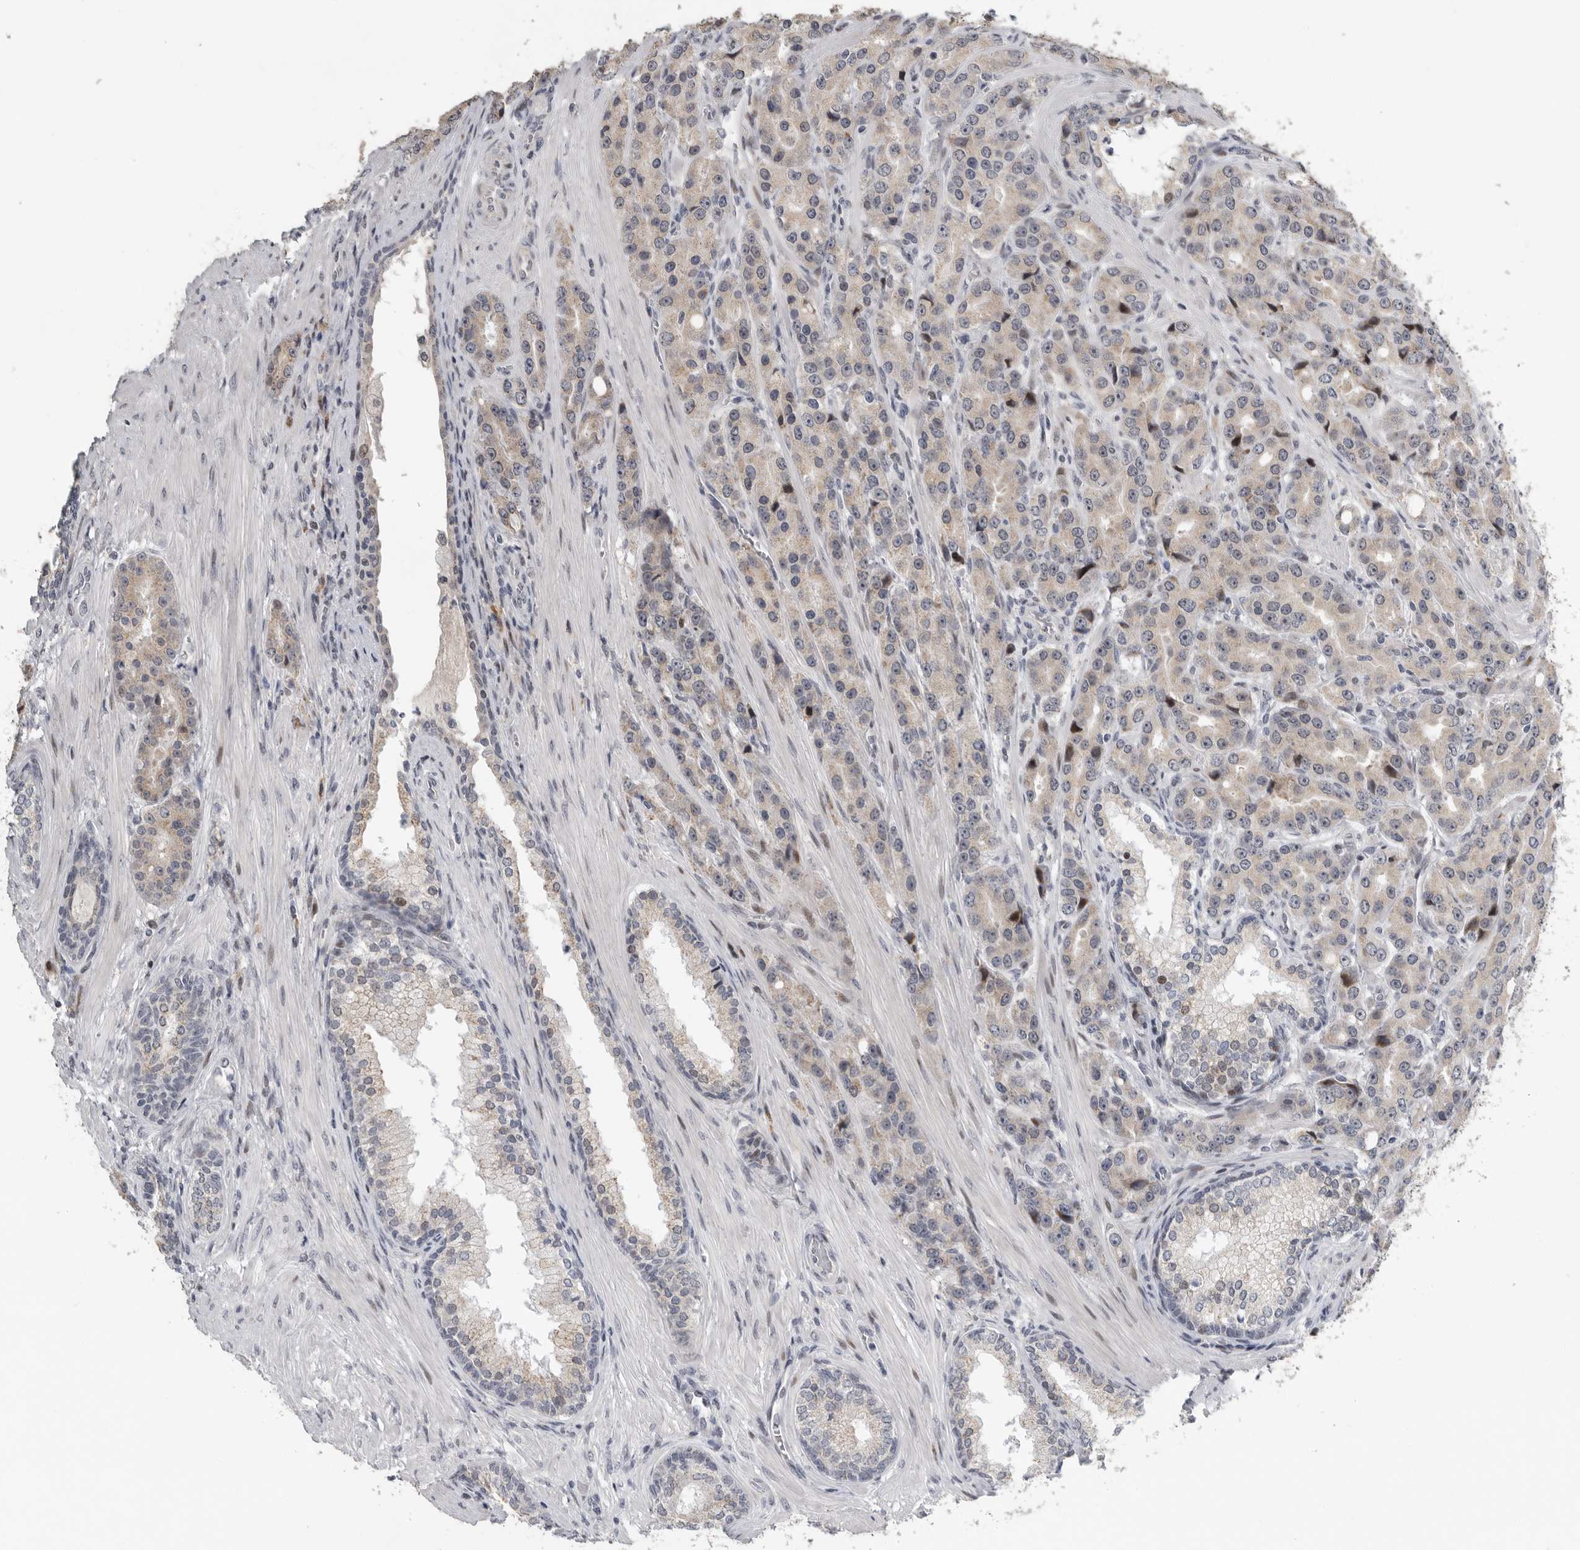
{"staining": {"intensity": "weak", "quantity": "25%-75%", "location": "cytoplasmic/membranous"}, "tissue": "prostate cancer", "cell_type": "Tumor cells", "image_type": "cancer", "snomed": [{"axis": "morphology", "description": "Adenocarcinoma, High grade"}, {"axis": "topography", "description": "Prostate"}], "caption": "Protein analysis of prostate cancer (high-grade adenocarcinoma) tissue demonstrates weak cytoplasmic/membranous positivity in approximately 25%-75% of tumor cells.", "gene": "PCMTD1", "patient": {"sex": "male", "age": 60}}